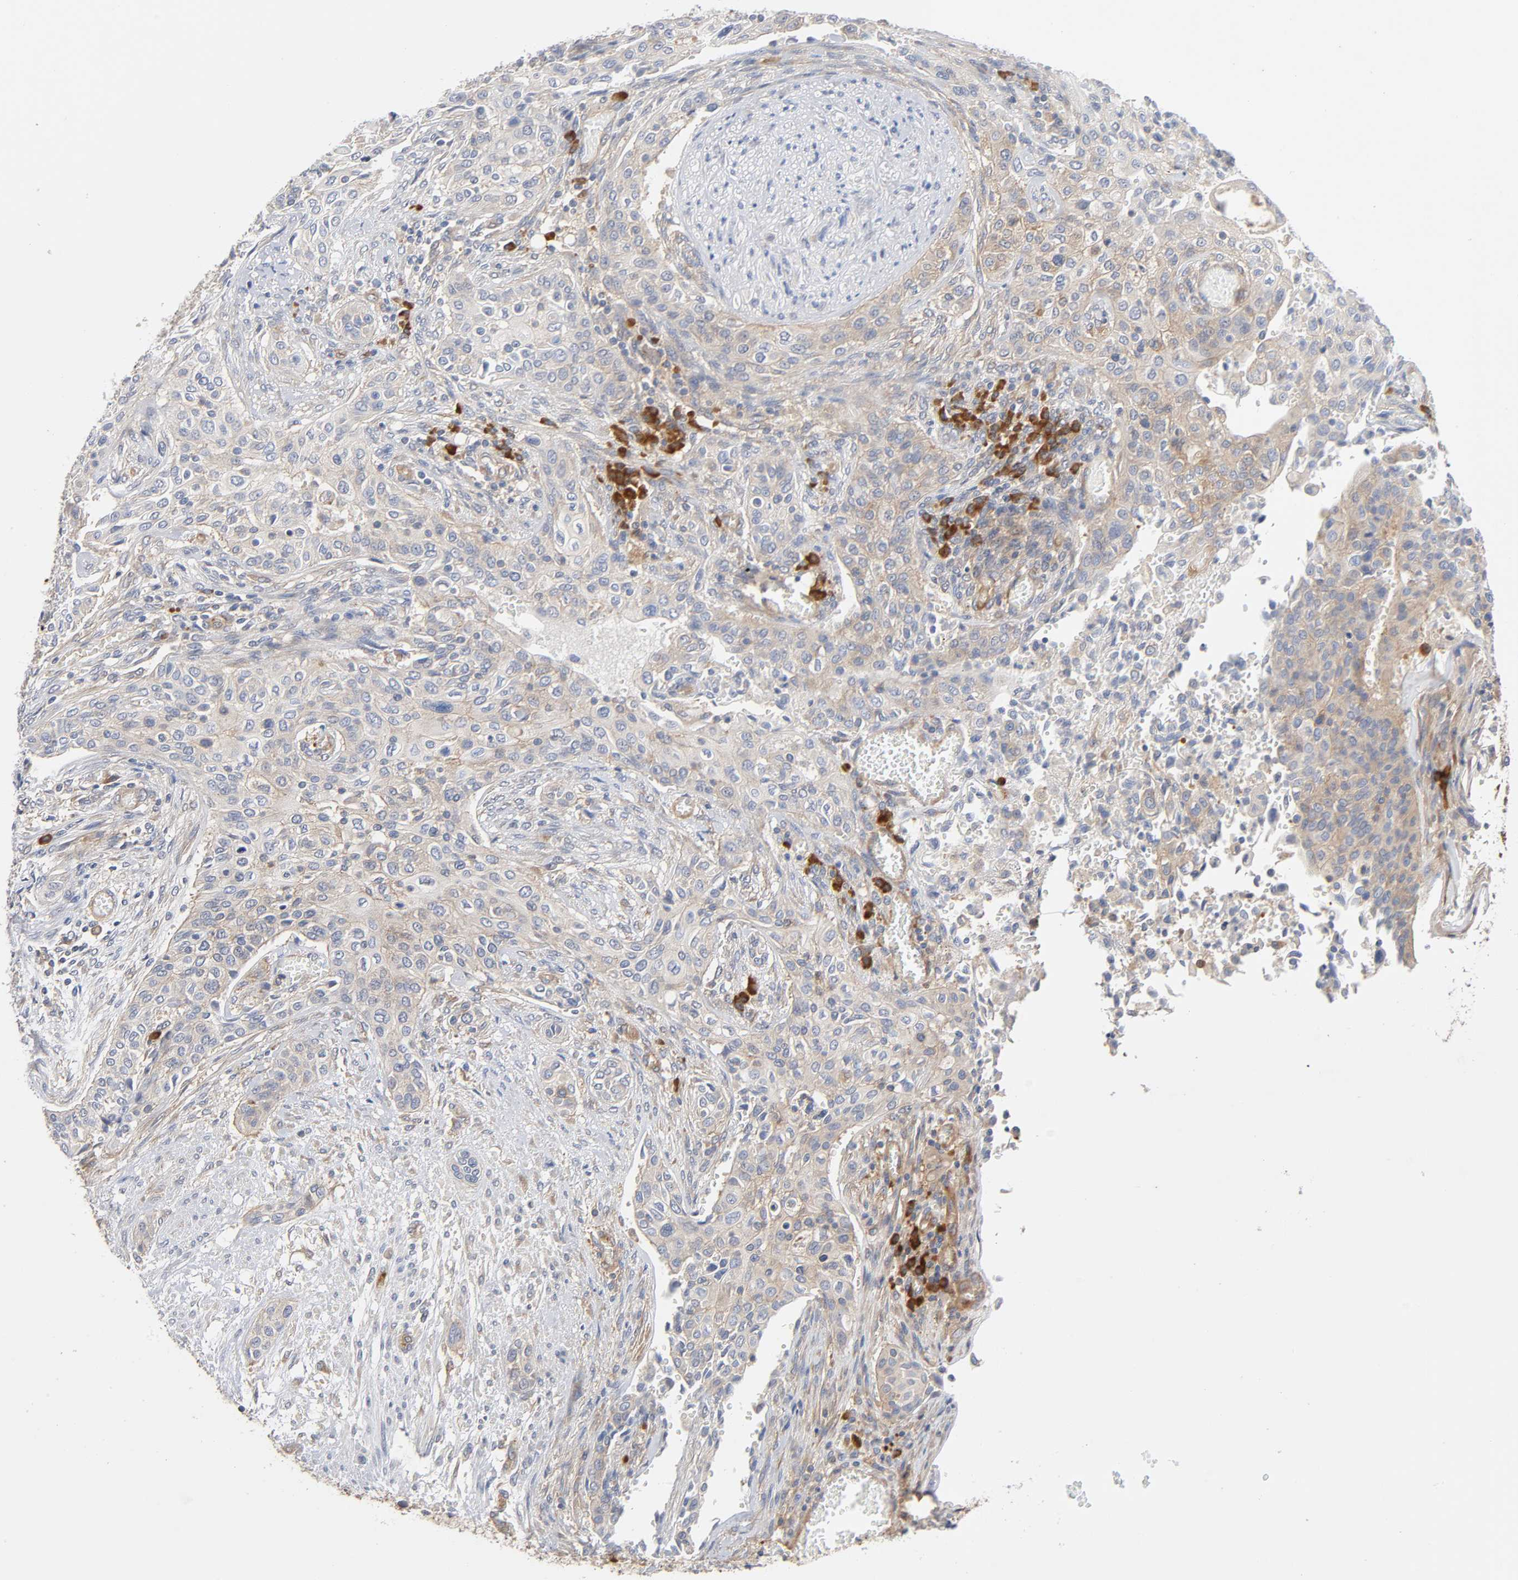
{"staining": {"intensity": "negative", "quantity": "none", "location": "none"}, "tissue": "urothelial cancer", "cell_type": "Tumor cells", "image_type": "cancer", "snomed": [{"axis": "morphology", "description": "Urothelial carcinoma, High grade"}, {"axis": "topography", "description": "Urinary bladder"}], "caption": "High power microscopy photomicrograph of an IHC photomicrograph of high-grade urothelial carcinoma, revealing no significant staining in tumor cells.", "gene": "SCHIP1", "patient": {"sex": "male", "age": 74}}